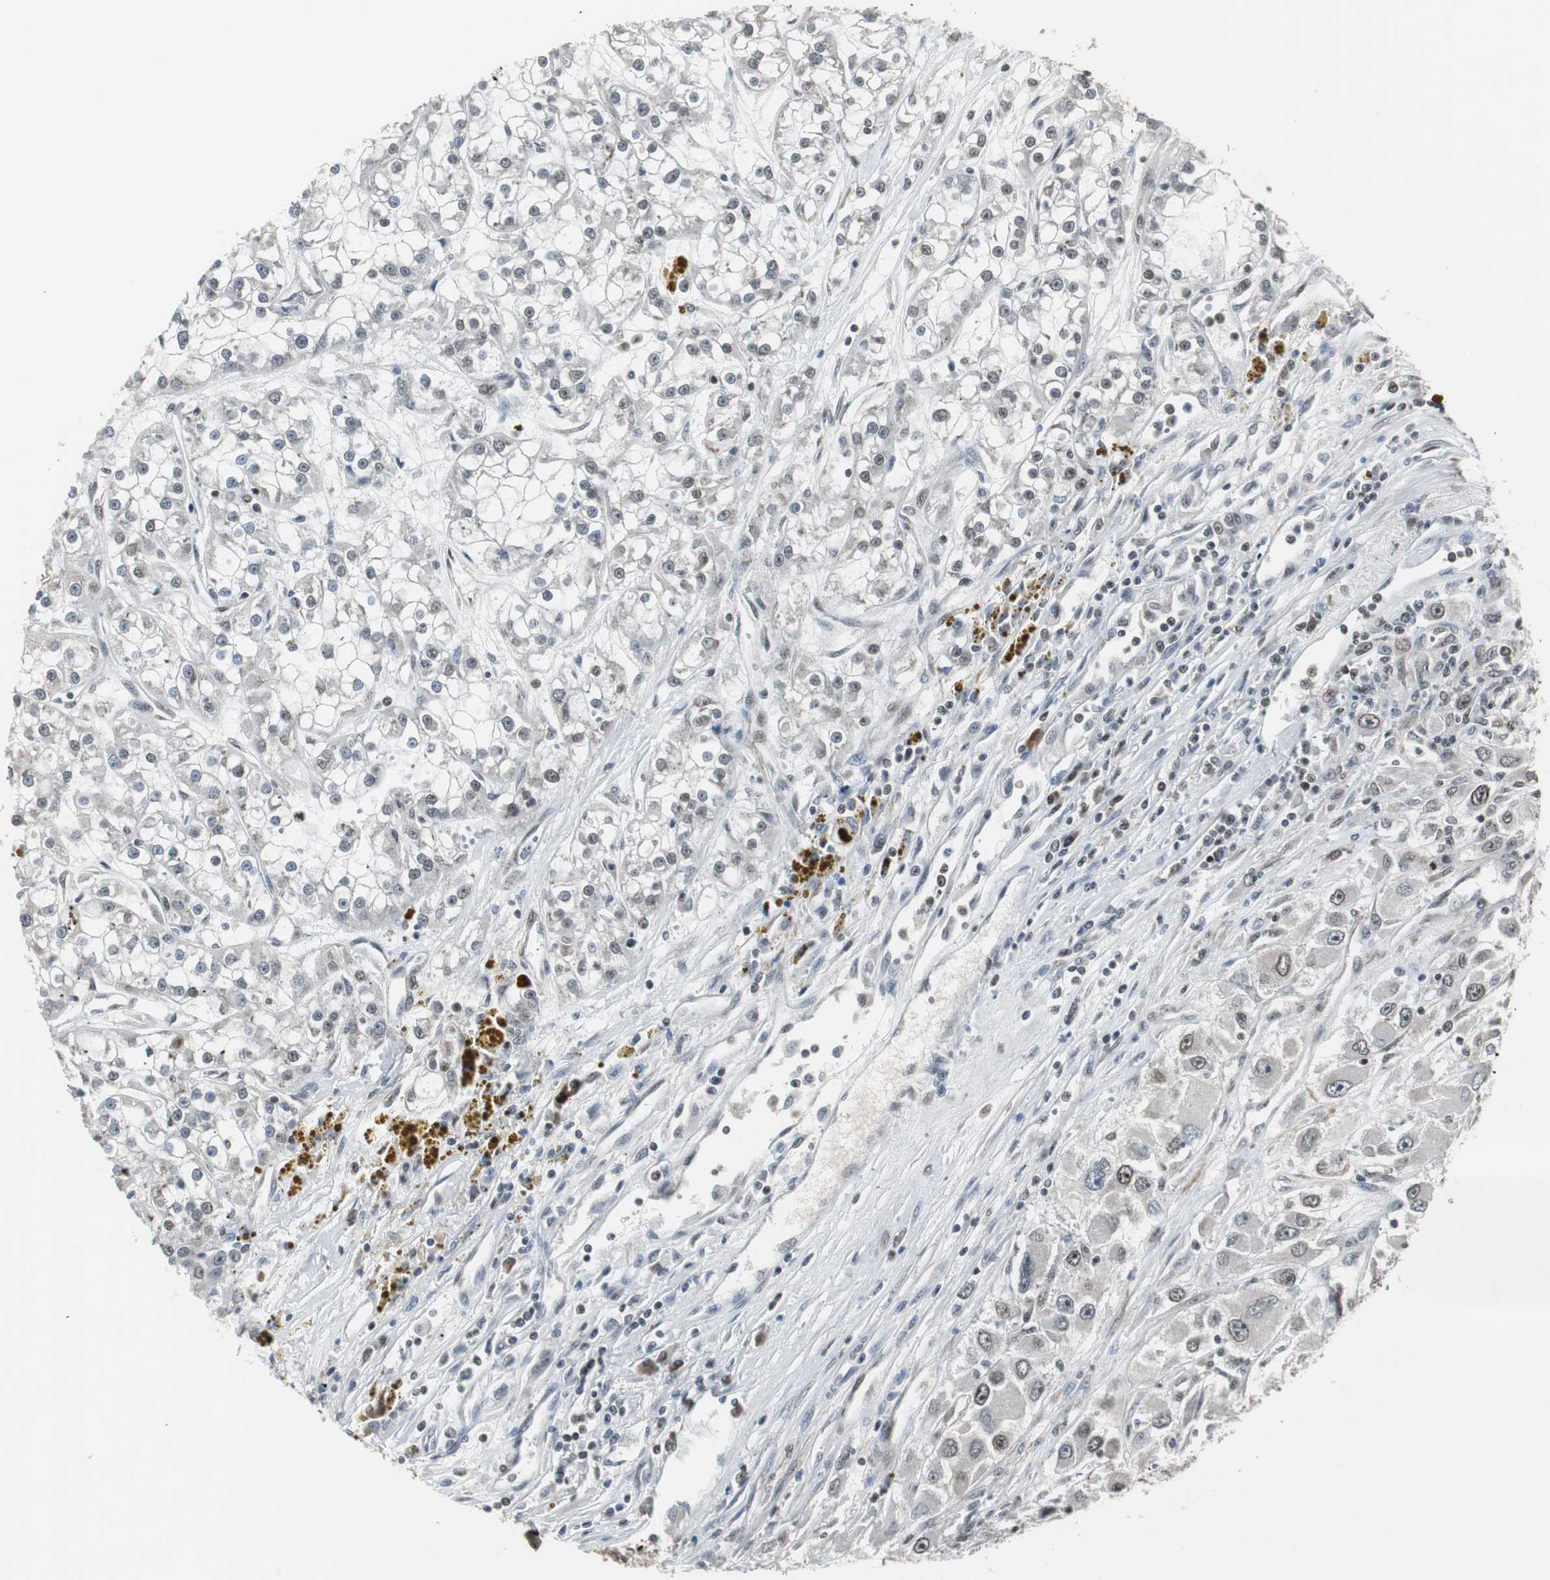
{"staining": {"intensity": "weak", "quantity": "25%-75%", "location": "nuclear"}, "tissue": "renal cancer", "cell_type": "Tumor cells", "image_type": "cancer", "snomed": [{"axis": "morphology", "description": "Adenocarcinoma, NOS"}, {"axis": "topography", "description": "Kidney"}], "caption": "IHC of human adenocarcinoma (renal) reveals low levels of weak nuclear positivity in approximately 25%-75% of tumor cells.", "gene": "MPG", "patient": {"sex": "female", "age": 52}}